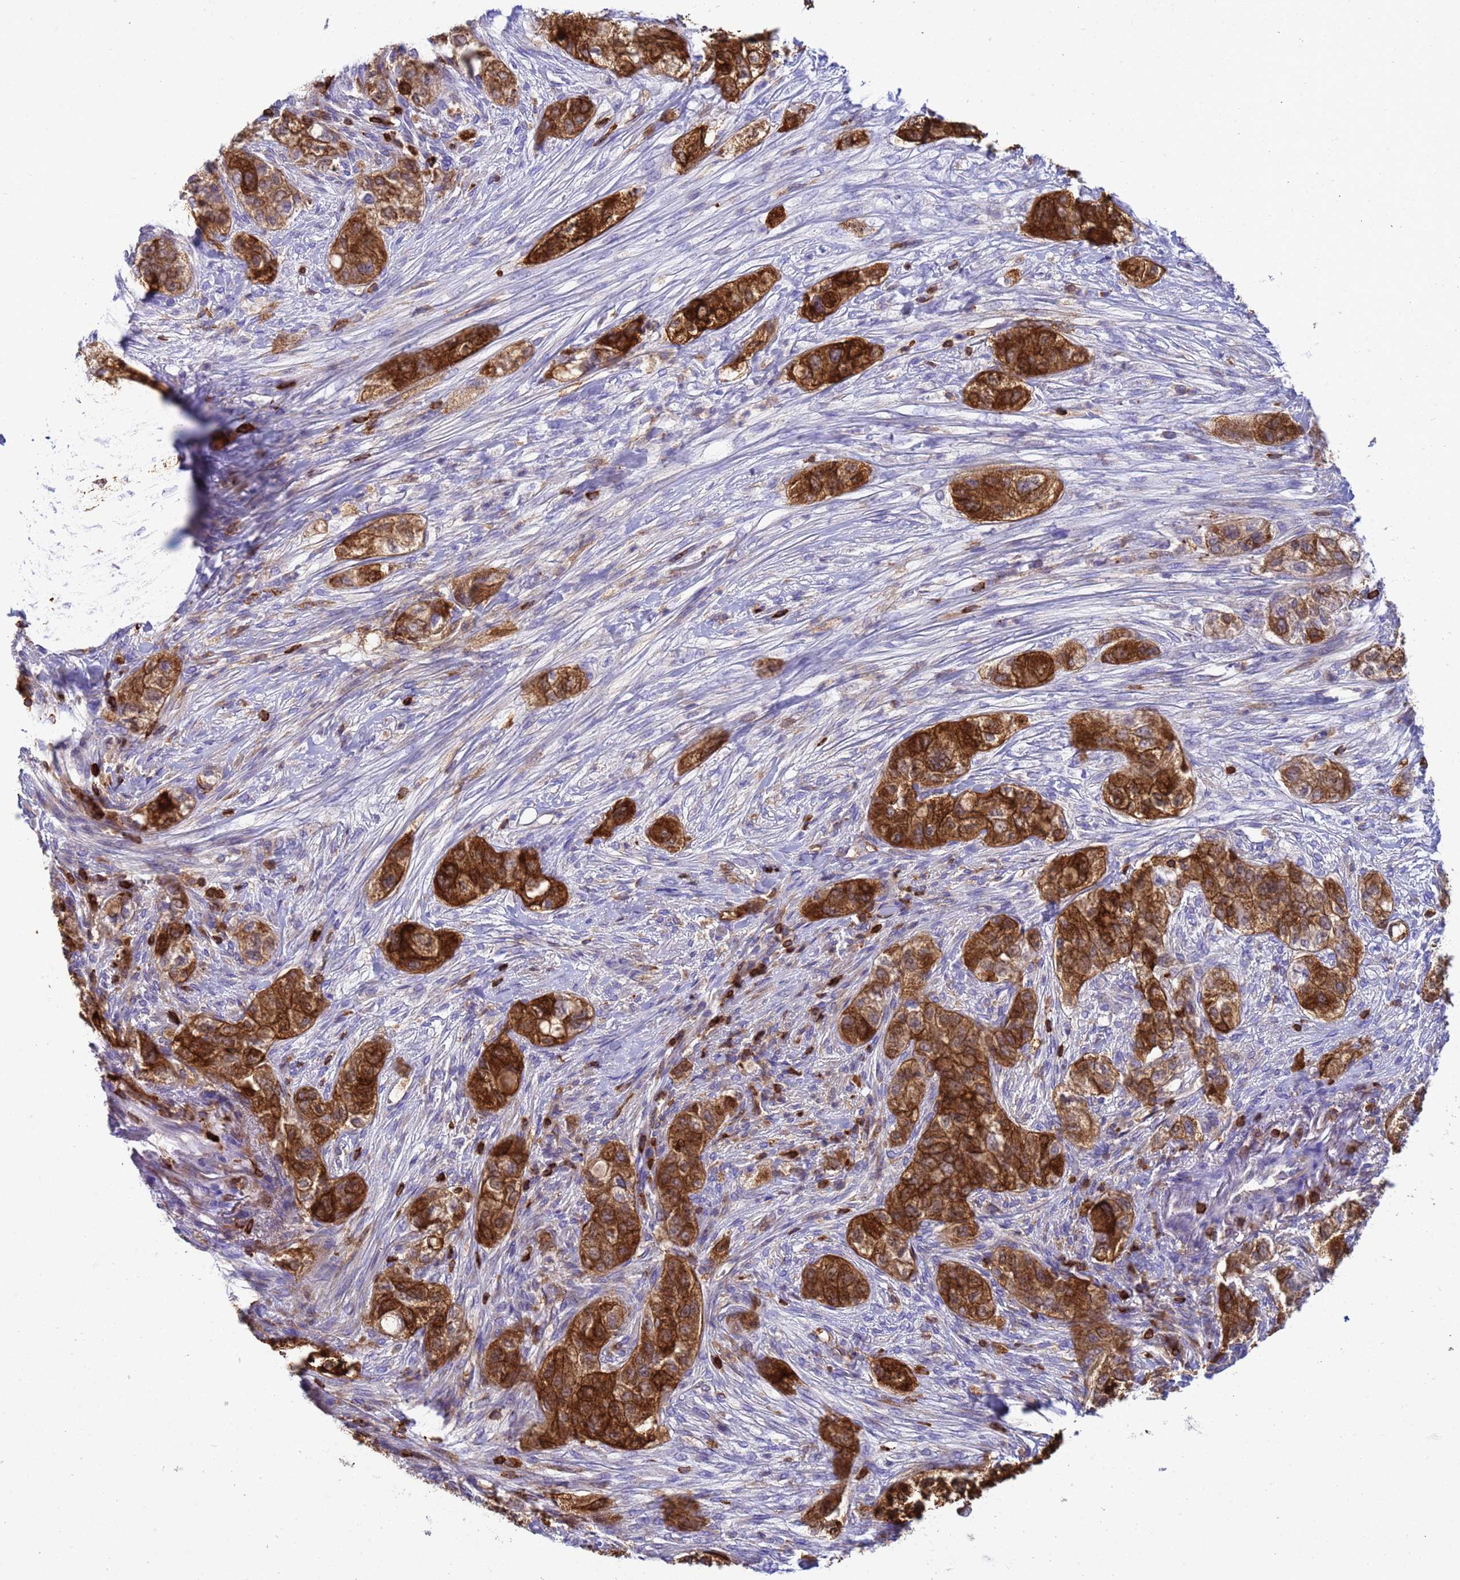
{"staining": {"intensity": "strong", "quantity": ">75%", "location": "cytoplasmic/membranous"}, "tissue": "pancreatic cancer", "cell_type": "Tumor cells", "image_type": "cancer", "snomed": [{"axis": "morphology", "description": "Adenocarcinoma, NOS"}, {"axis": "topography", "description": "Pancreas"}], "caption": "Immunohistochemical staining of human pancreatic adenocarcinoma displays high levels of strong cytoplasmic/membranous positivity in approximately >75% of tumor cells.", "gene": "EZR", "patient": {"sex": "female", "age": 78}}